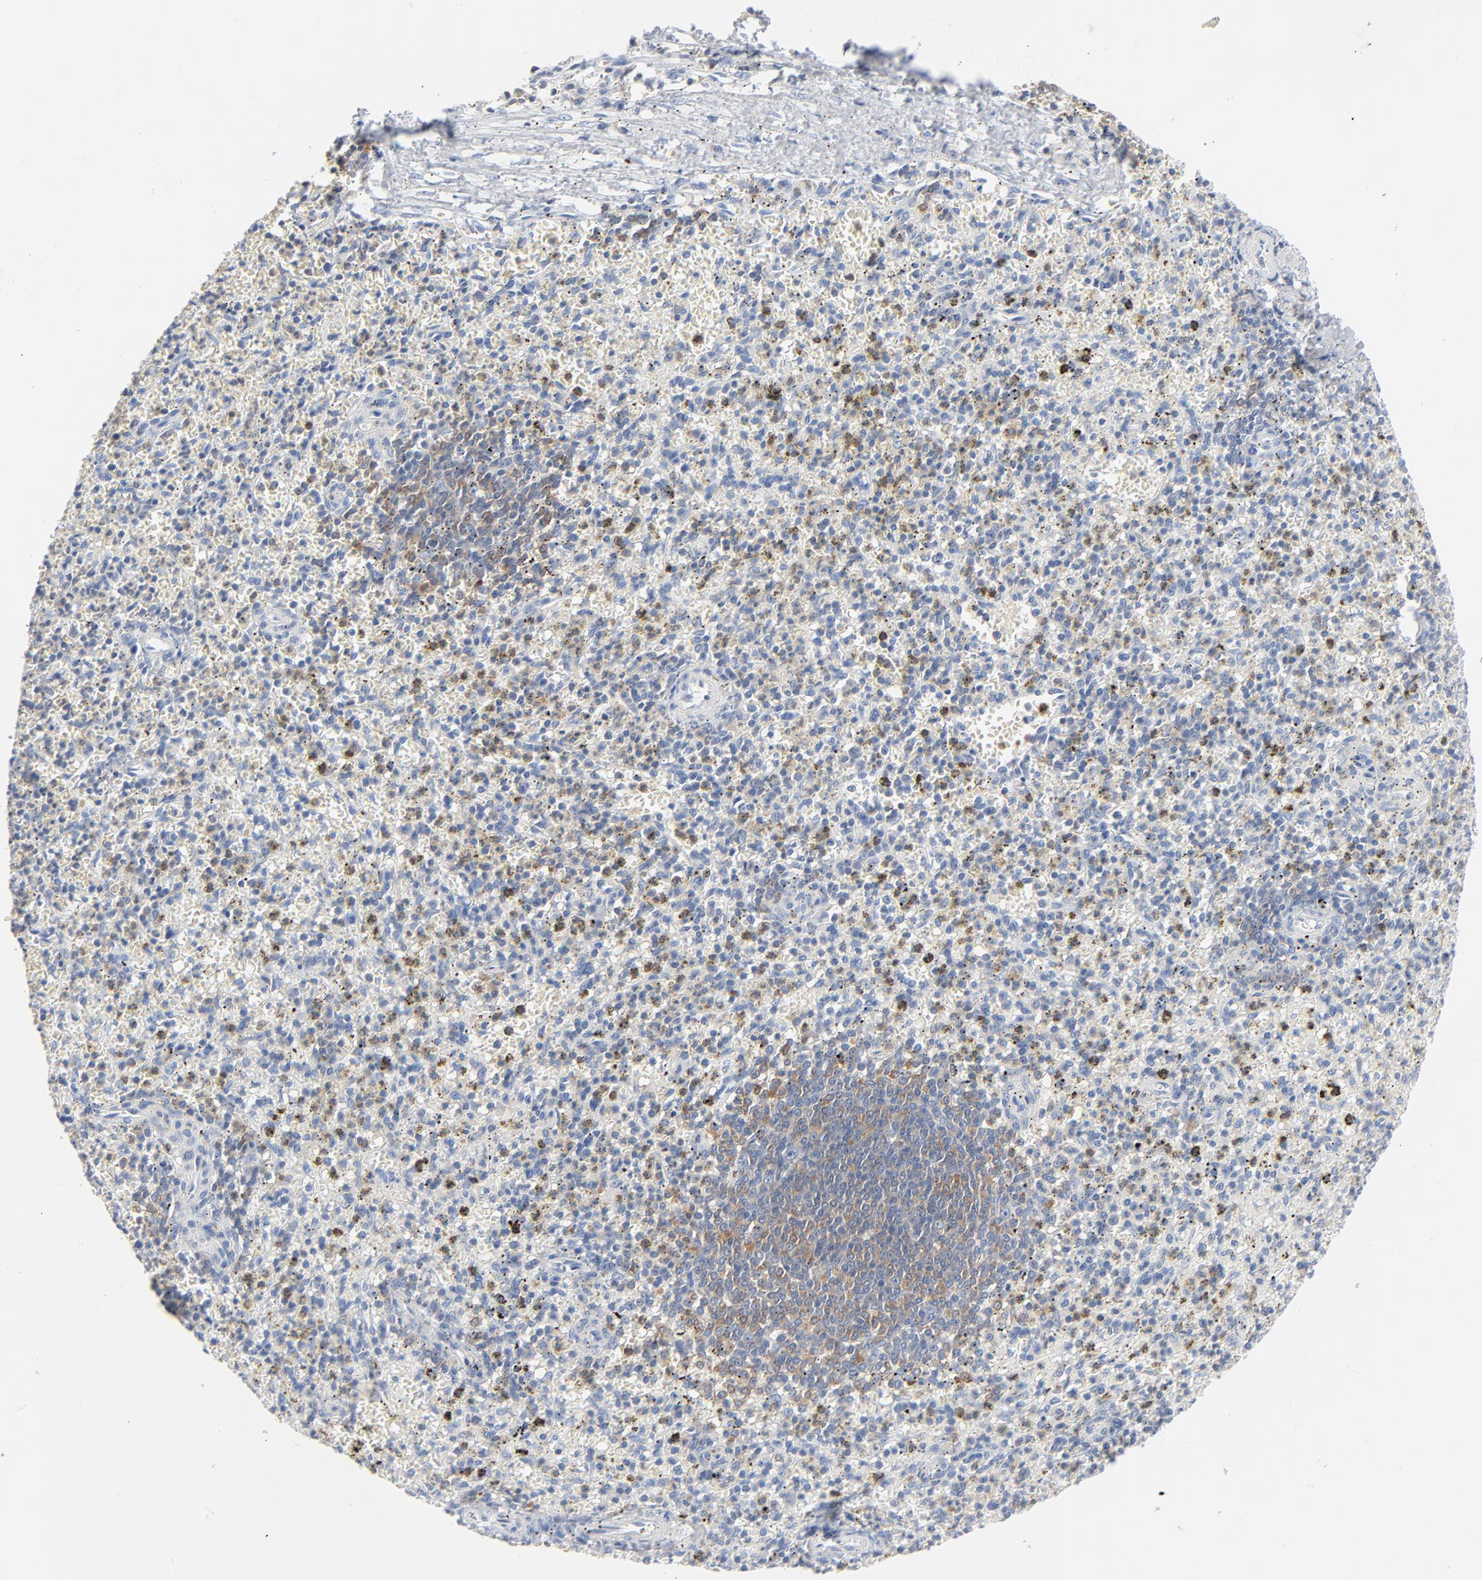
{"staining": {"intensity": "moderate", "quantity": "<25%", "location": "cytoplasmic/membranous"}, "tissue": "spleen", "cell_type": "Cells in red pulp", "image_type": "normal", "snomed": [{"axis": "morphology", "description": "Normal tissue, NOS"}, {"axis": "topography", "description": "Spleen"}], "caption": "The image demonstrates a brown stain indicating the presence of a protein in the cytoplasmic/membranous of cells in red pulp in spleen.", "gene": "PTK2B", "patient": {"sex": "male", "age": 72}}